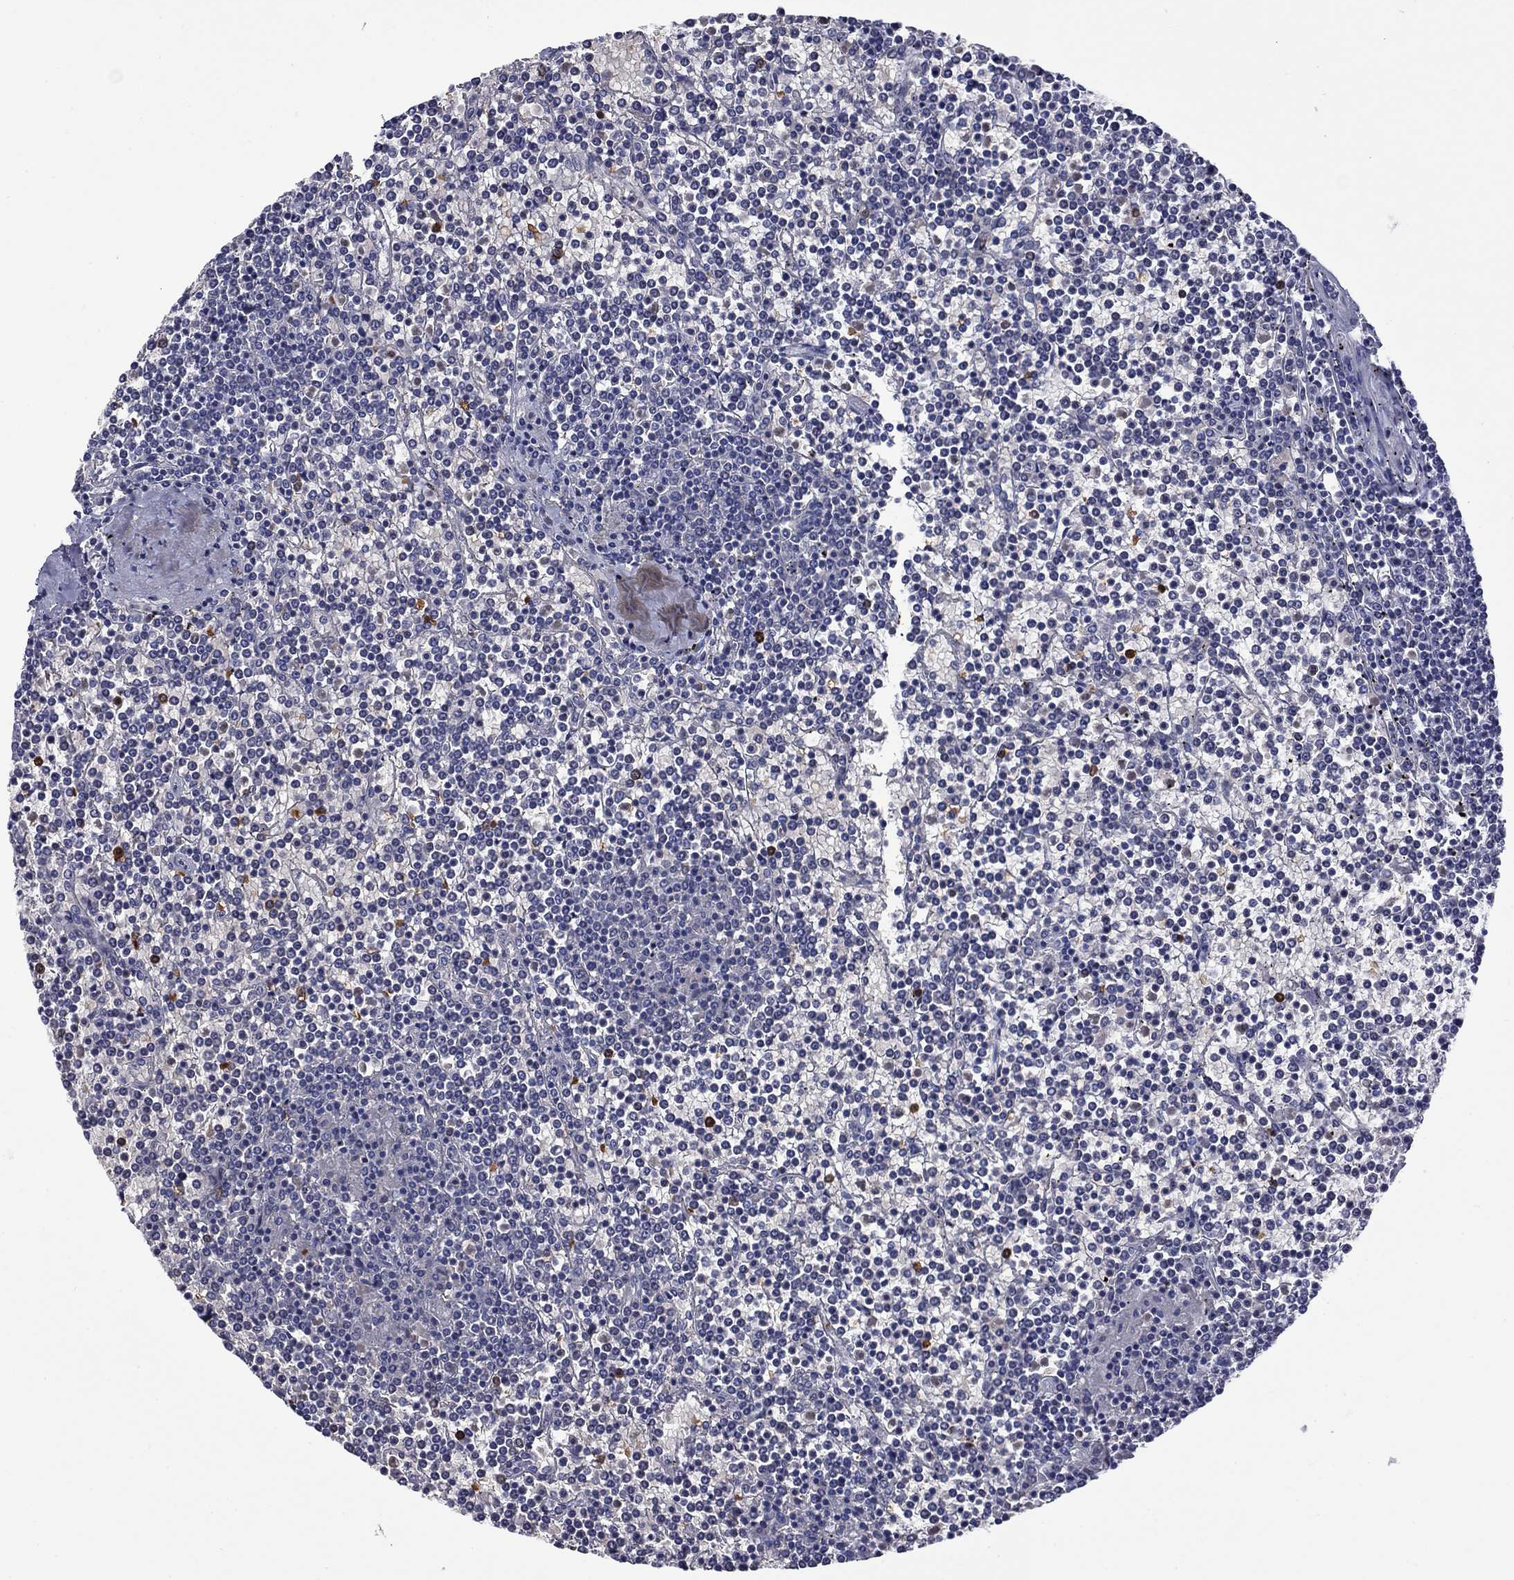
{"staining": {"intensity": "negative", "quantity": "none", "location": "none"}, "tissue": "lymphoma", "cell_type": "Tumor cells", "image_type": "cancer", "snomed": [{"axis": "morphology", "description": "Malignant lymphoma, non-Hodgkin's type, Low grade"}, {"axis": "topography", "description": "Spleen"}], "caption": "Immunohistochemical staining of human lymphoma displays no significant staining in tumor cells.", "gene": "ROM1", "patient": {"sex": "female", "age": 19}}